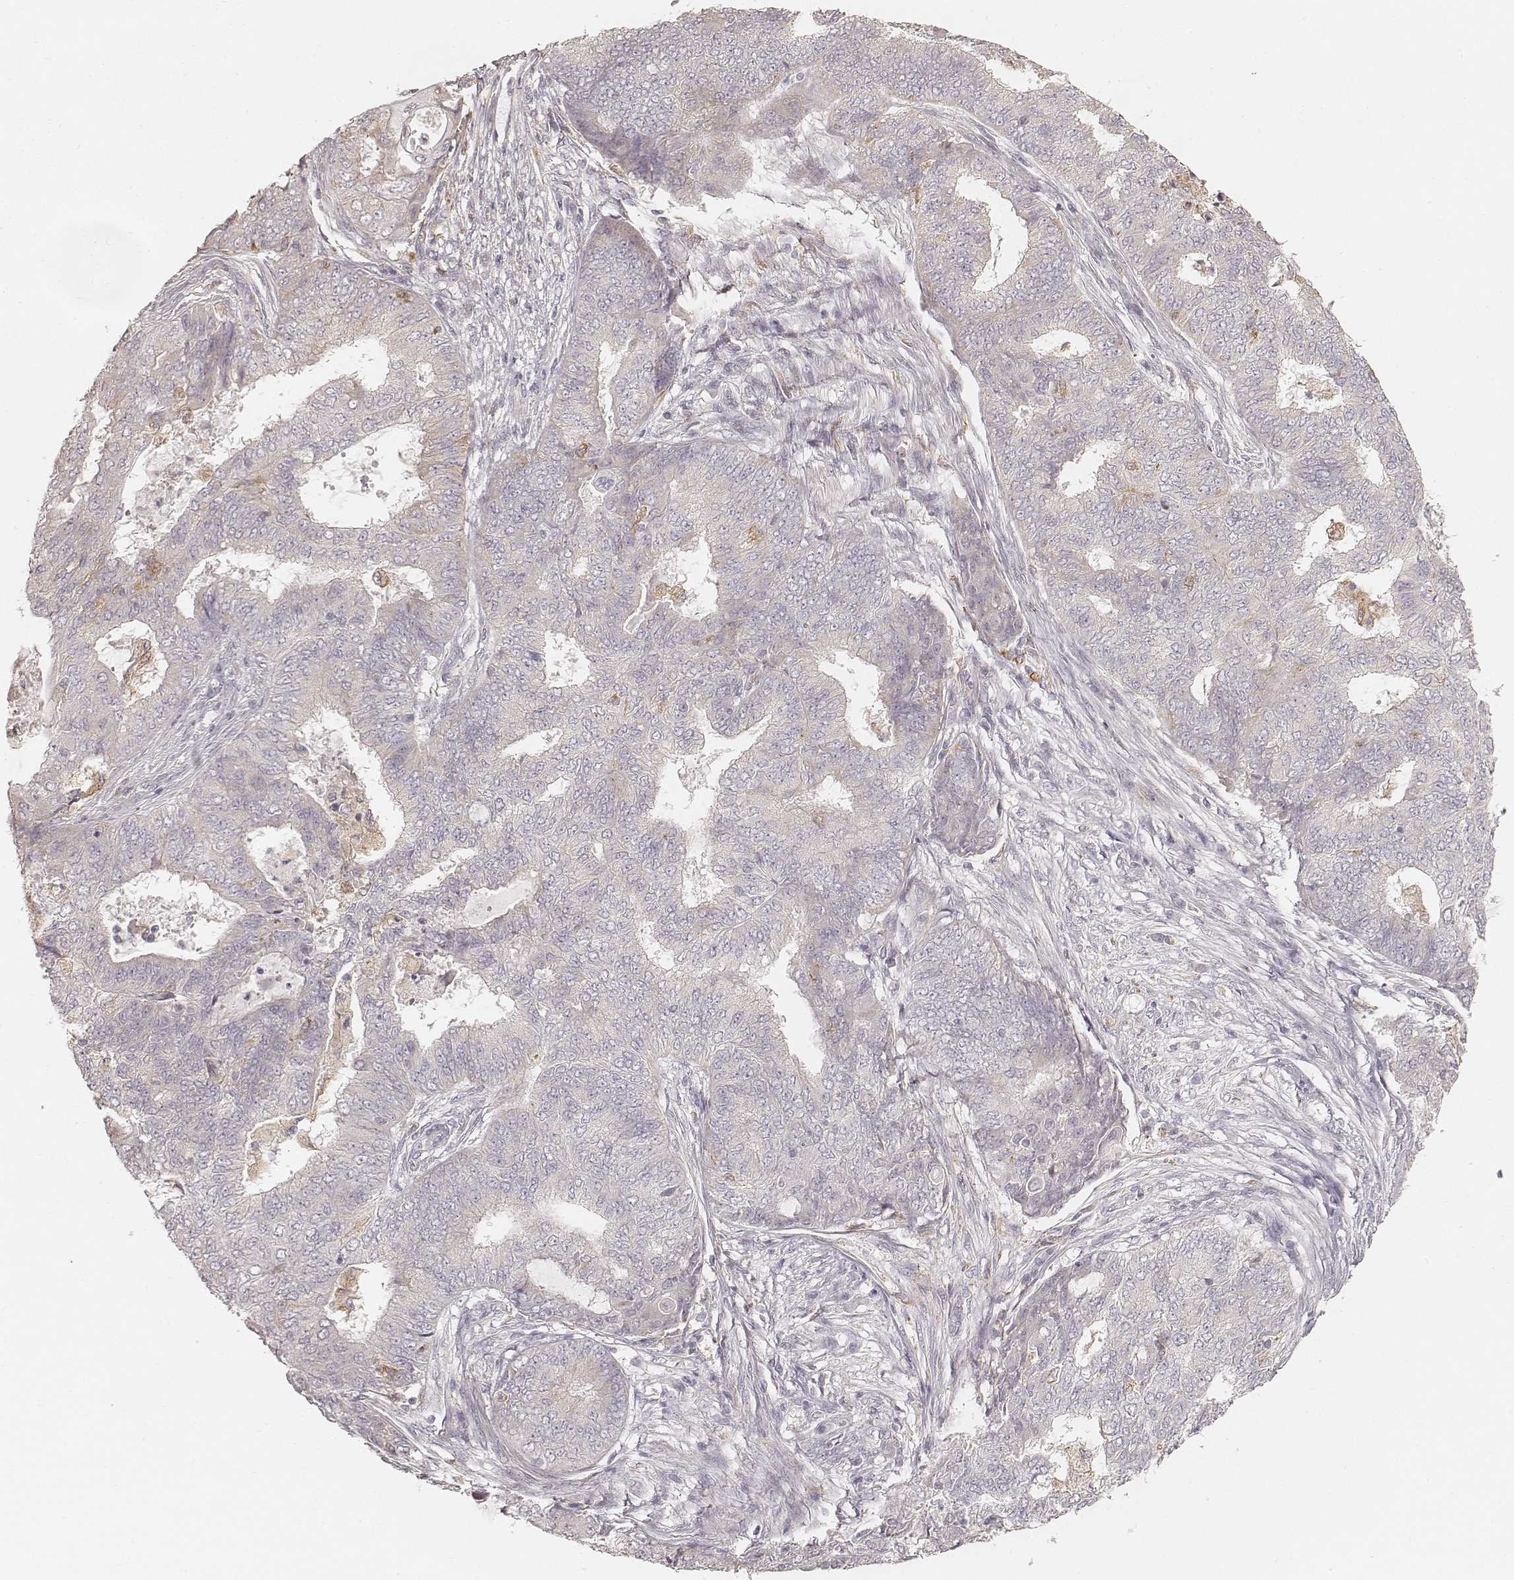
{"staining": {"intensity": "negative", "quantity": "none", "location": "none"}, "tissue": "endometrial cancer", "cell_type": "Tumor cells", "image_type": "cancer", "snomed": [{"axis": "morphology", "description": "Adenocarcinoma, NOS"}, {"axis": "topography", "description": "Endometrium"}], "caption": "This is an IHC photomicrograph of adenocarcinoma (endometrial). There is no positivity in tumor cells.", "gene": "FMNL2", "patient": {"sex": "female", "age": 62}}